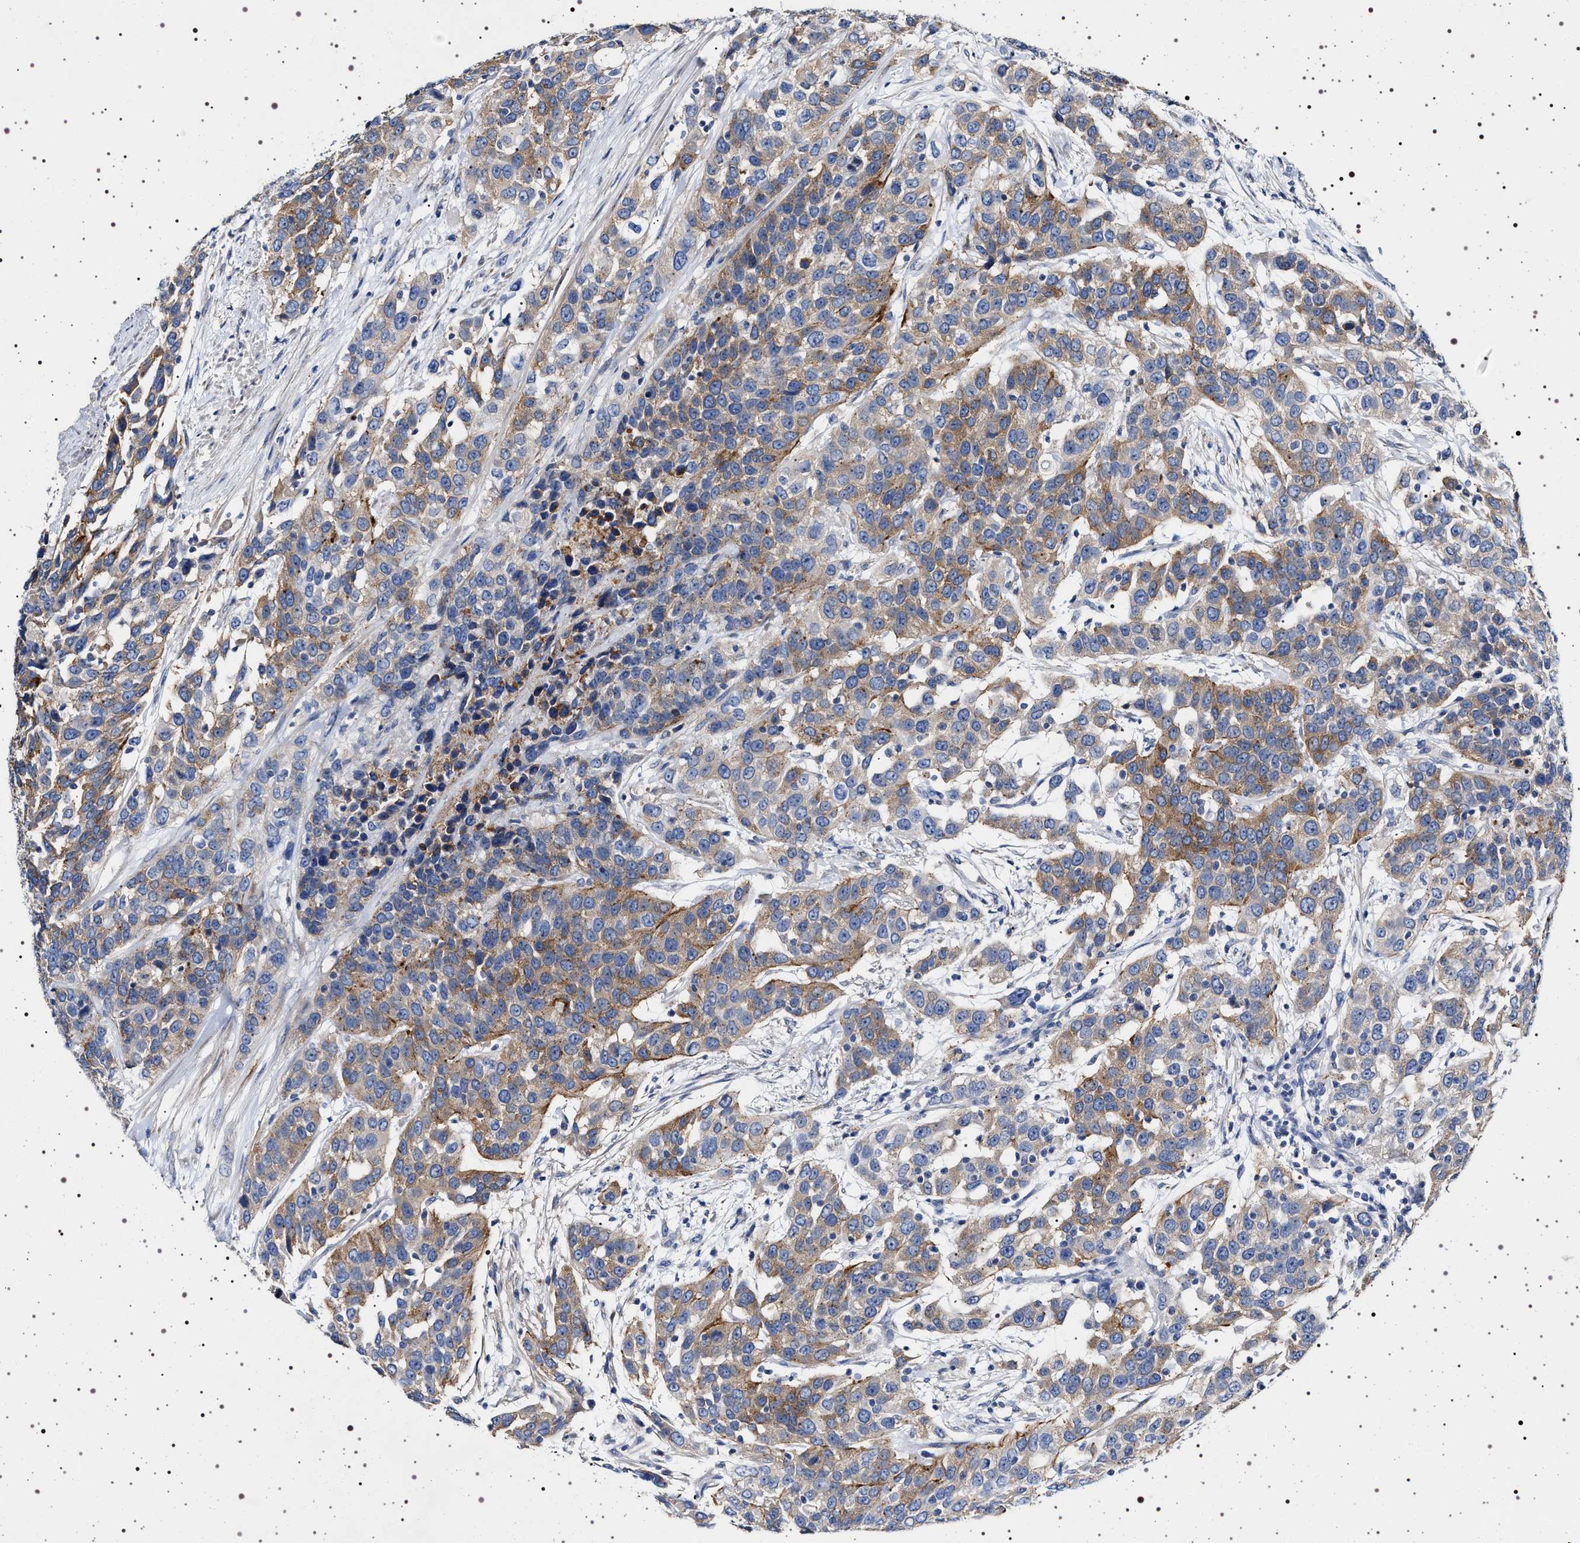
{"staining": {"intensity": "moderate", "quantity": ">75%", "location": "cytoplasmic/membranous"}, "tissue": "urothelial cancer", "cell_type": "Tumor cells", "image_type": "cancer", "snomed": [{"axis": "morphology", "description": "Urothelial carcinoma, High grade"}, {"axis": "topography", "description": "Urinary bladder"}], "caption": "Immunohistochemical staining of human urothelial carcinoma (high-grade) displays medium levels of moderate cytoplasmic/membranous expression in approximately >75% of tumor cells. Nuclei are stained in blue.", "gene": "NAALADL2", "patient": {"sex": "female", "age": 80}}